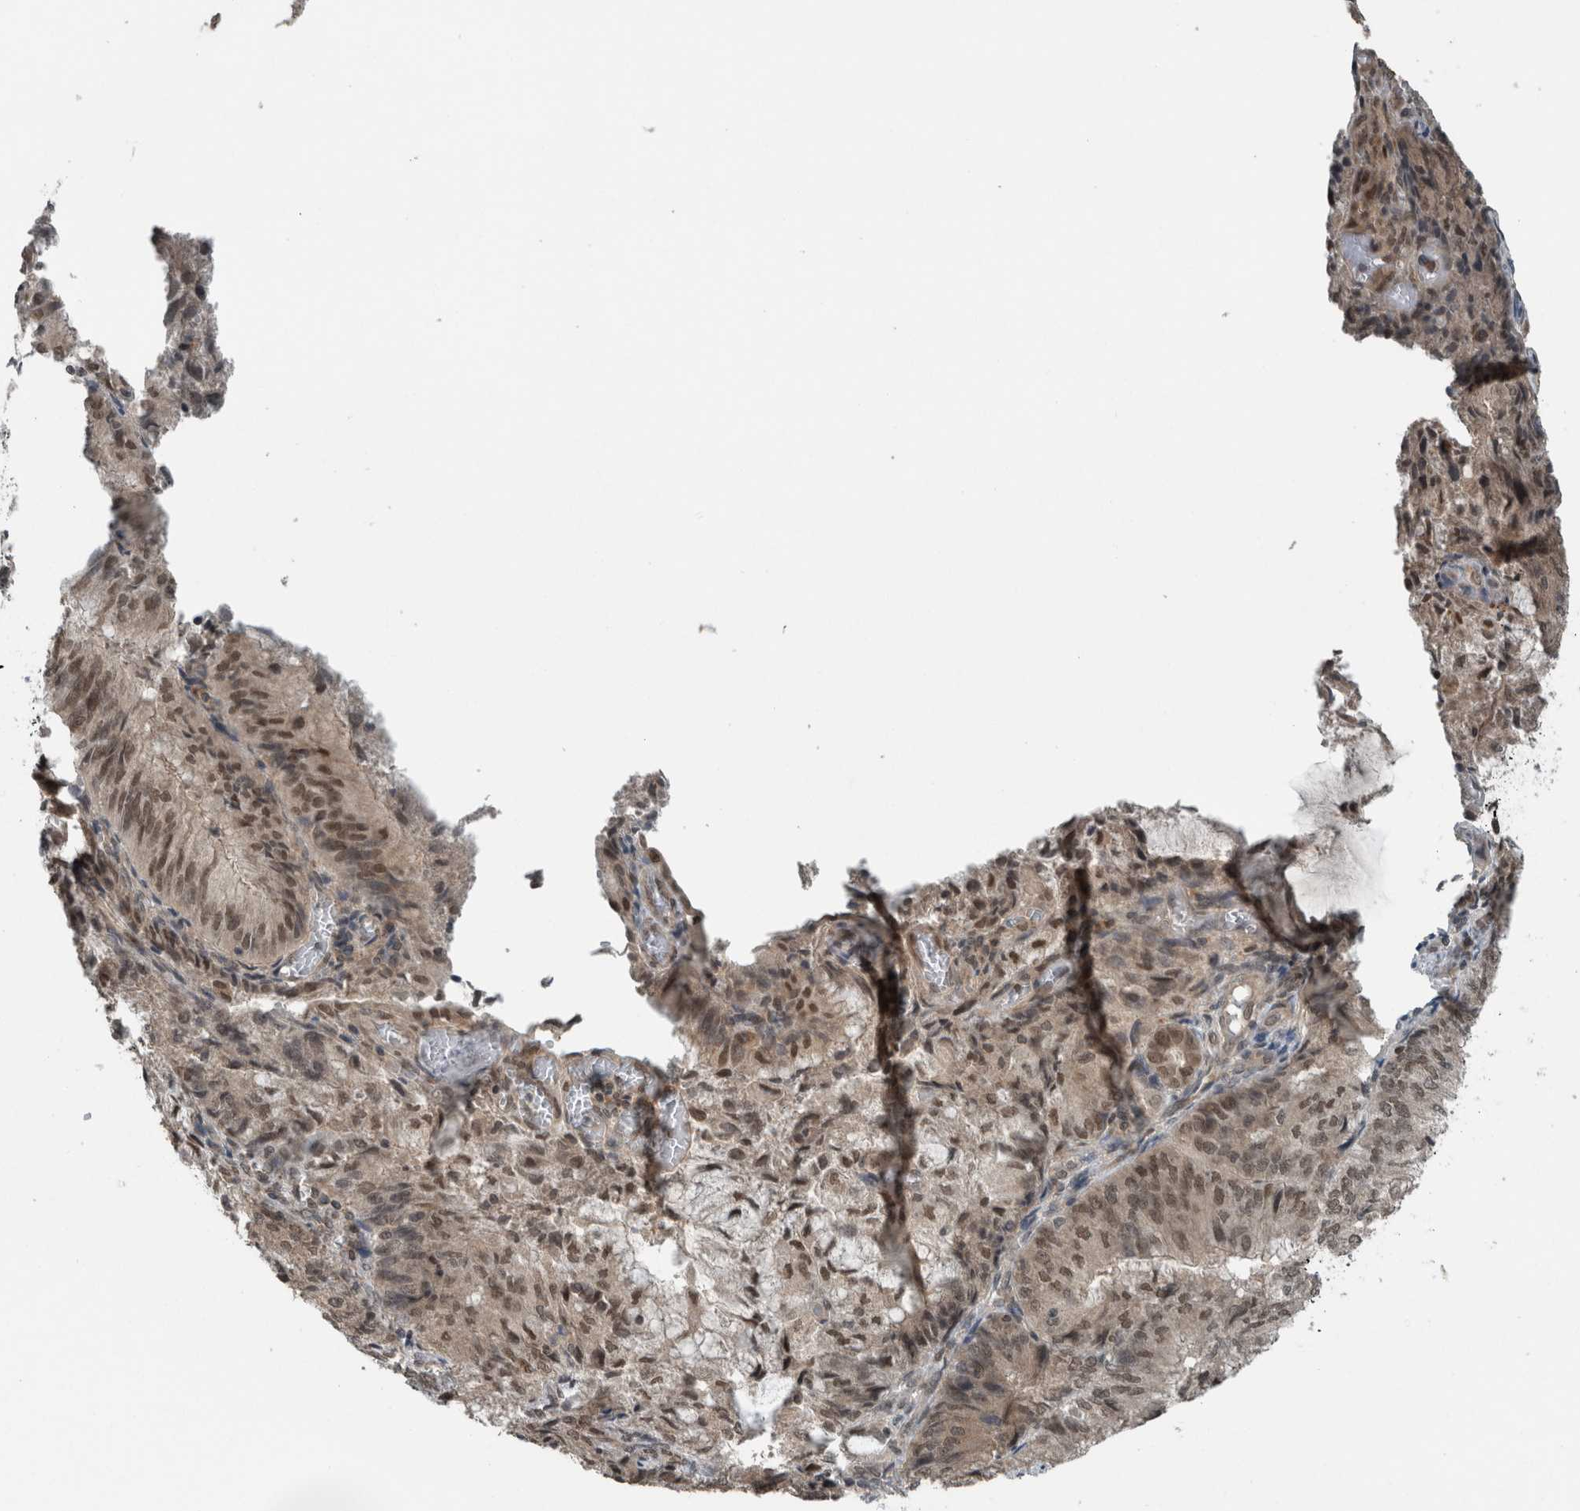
{"staining": {"intensity": "weak", "quantity": ">75%", "location": "cytoplasmic/membranous,nuclear"}, "tissue": "endometrial cancer", "cell_type": "Tumor cells", "image_type": "cancer", "snomed": [{"axis": "morphology", "description": "Adenocarcinoma, NOS"}, {"axis": "topography", "description": "Endometrium"}], "caption": "Immunohistochemical staining of human endometrial adenocarcinoma exhibits weak cytoplasmic/membranous and nuclear protein expression in about >75% of tumor cells.", "gene": "SPAG7", "patient": {"sex": "female", "age": 81}}